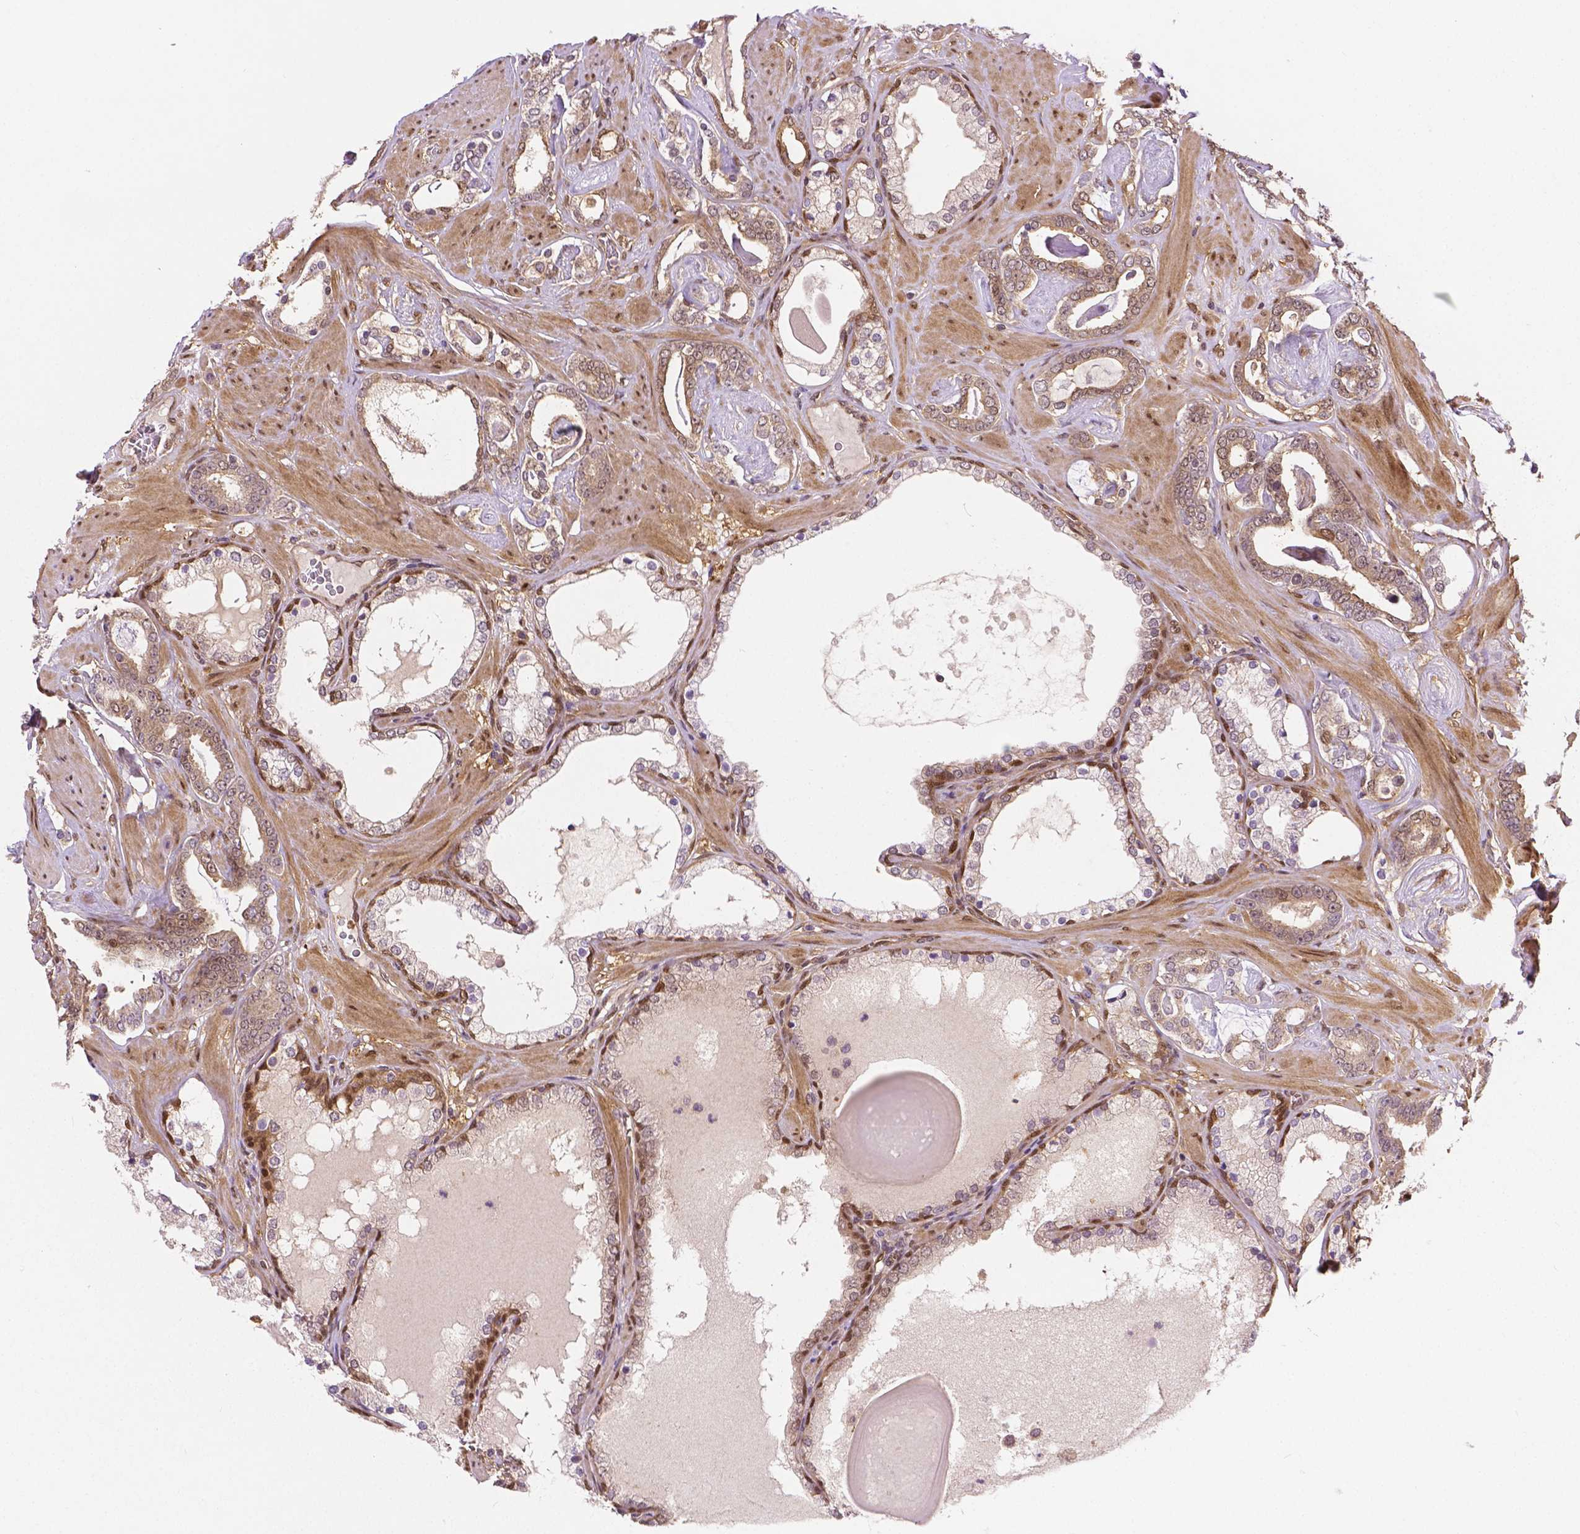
{"staining": {"intensity": "weak", "quantity": ">75%", "location": "cytoplasmic/membranous"}, "tissue": "prostate cancer", "cell_type": "Tumor cells", "image_type": "cancer", "snomed": [{"axis": "morphology", "description": "Adenocarcinoma, High grade"}, {"axis": "topography", "description": "Prostate"}], "caption": "Prostate cancer (high-grade adenocarcinoma) was stained to show a protein in brown. There is low levels of weak cytoplasmic/membranous expression in approximately >75% of tumor cells. (DAB (3,3'-diaminobenzidine) IHC, brown staining for protein, blue staining for nuclei).", "gene": "YAP1", "patient": {"sex": "male", "age": 63}}